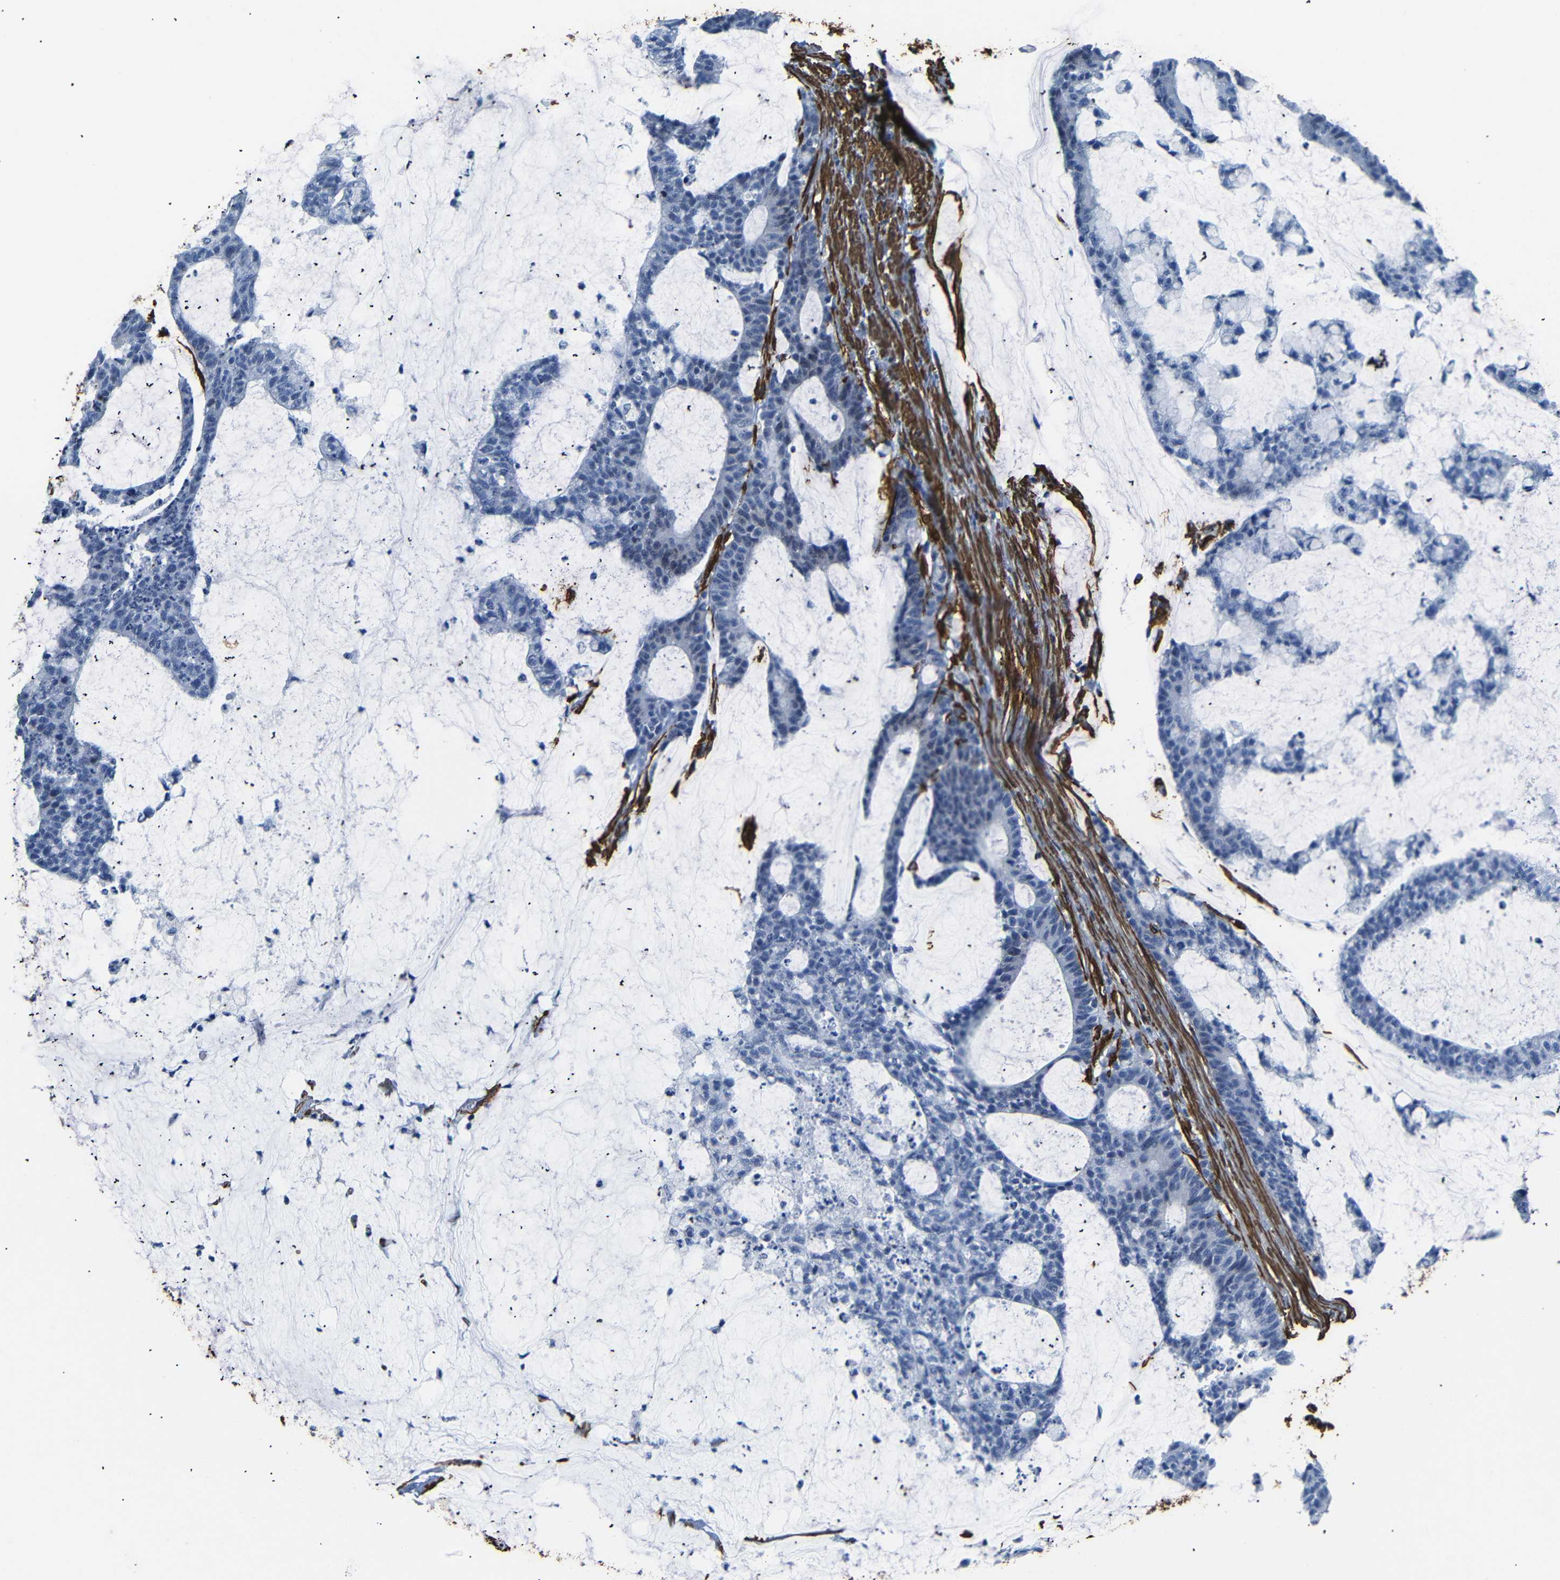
{"staining": {"intensity": "negative", "quantity": "none", "location": "none"}, "tissue": "colorectal cancer", "cell_type": "Tumor cells", "image_type": "cancer", "snomed": [{"axis": "morphology", "description": "Adenocarcinoma, NOS"}, {"axis": "topography", "description": "Colon"}], "caption": "This is an immunohistochemistry micrograph of human colorectal cancer (adenocarcinoma). There is no expression in tumor cells.", "gene": "ACTA2", "patient": {"sex": "female", "age": 84}}